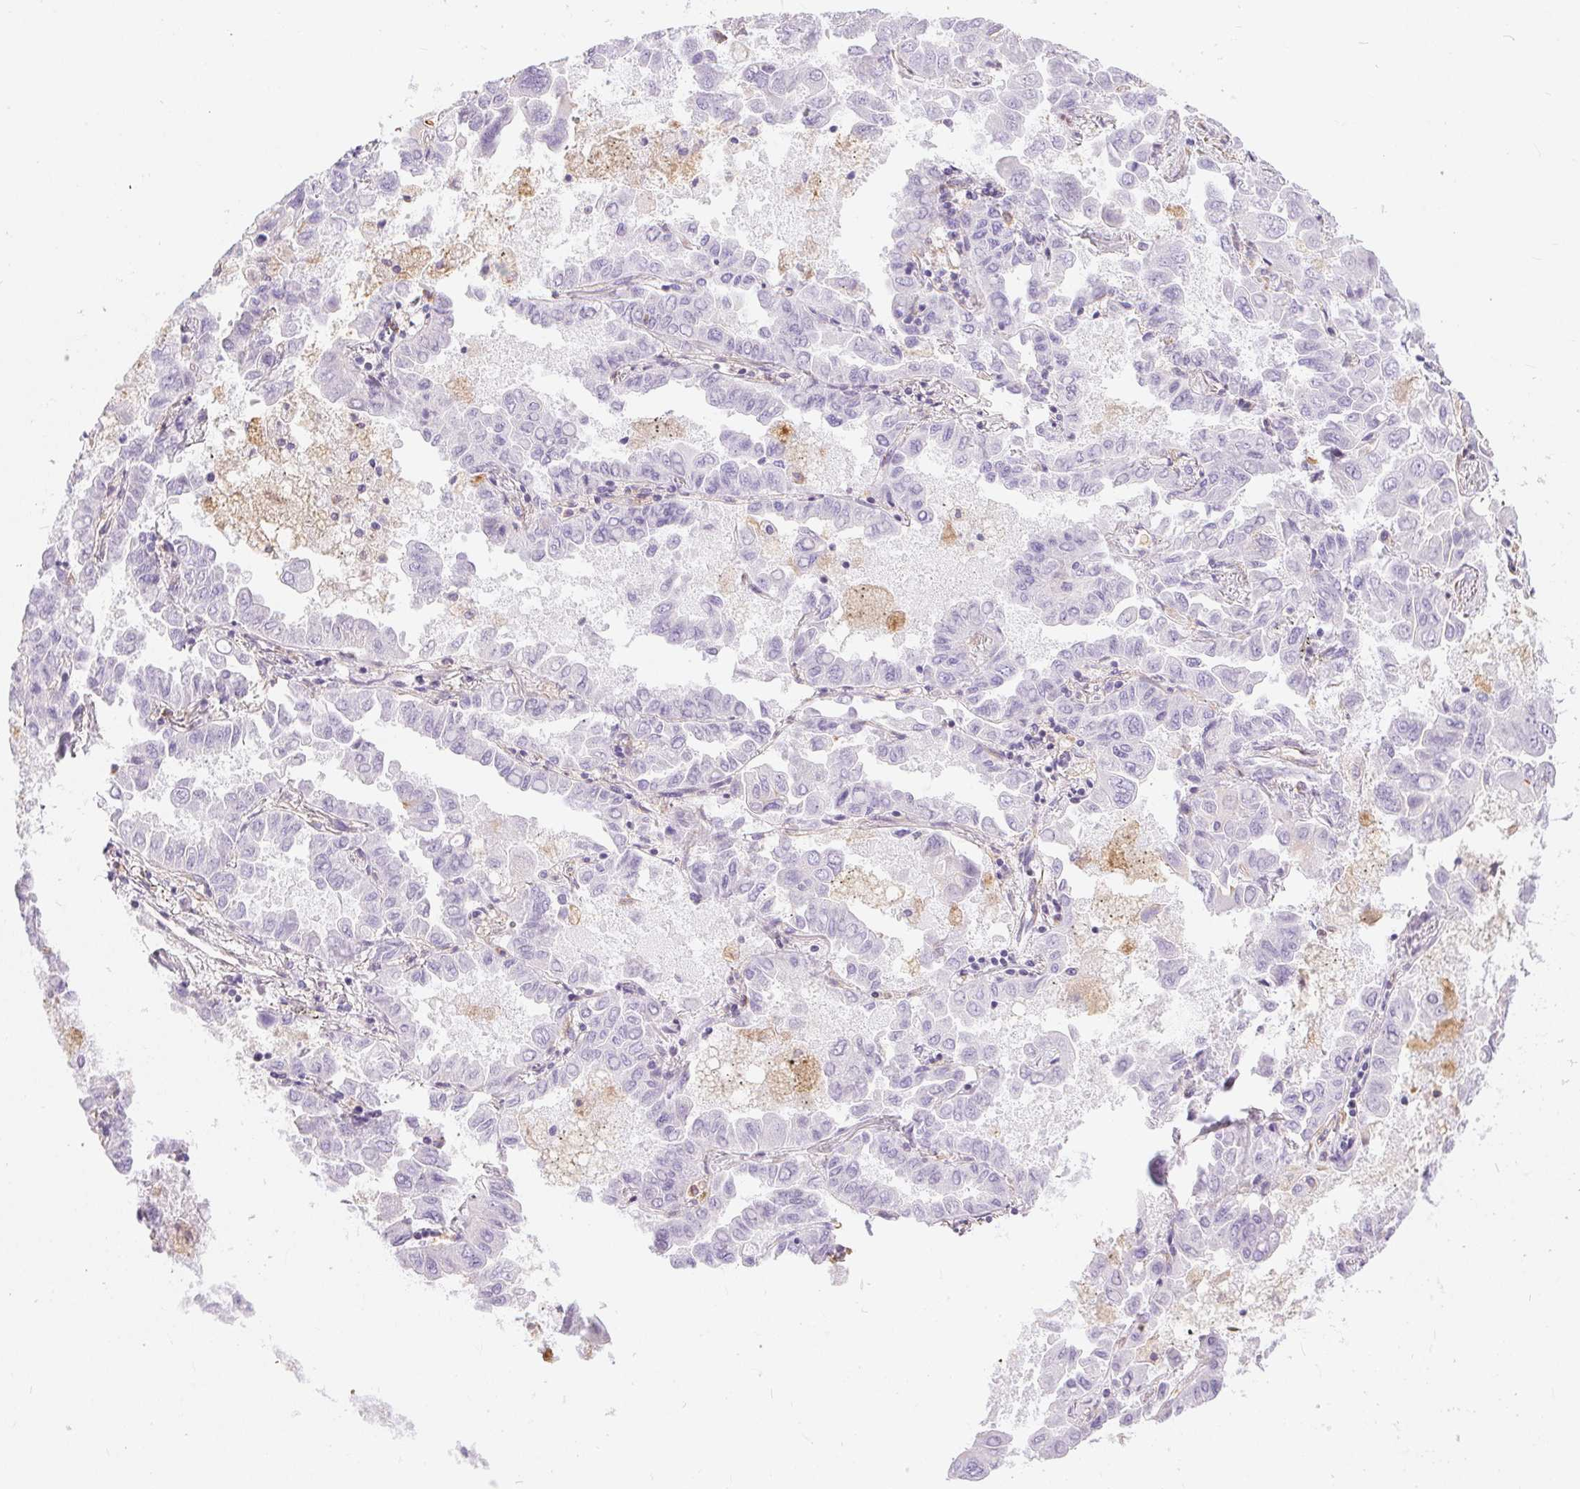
{"staining": {"intensity": "negative", "quantity": "none", "location": "none"}, "tissue": "lung cancer", "cell_type": "Tumor cells", "image_type": "cancer", "snomed": [{"axis": "morphology", "description": "Adenocarcinoma, NOS"}, {"axis": "topography", "description": "Lung"}], "caption": "A photomicrograph of human lung cancer is negative for staining in tumor cells.", "gene": "GFAP", "patient": {"sex": "male", "age": 64}}